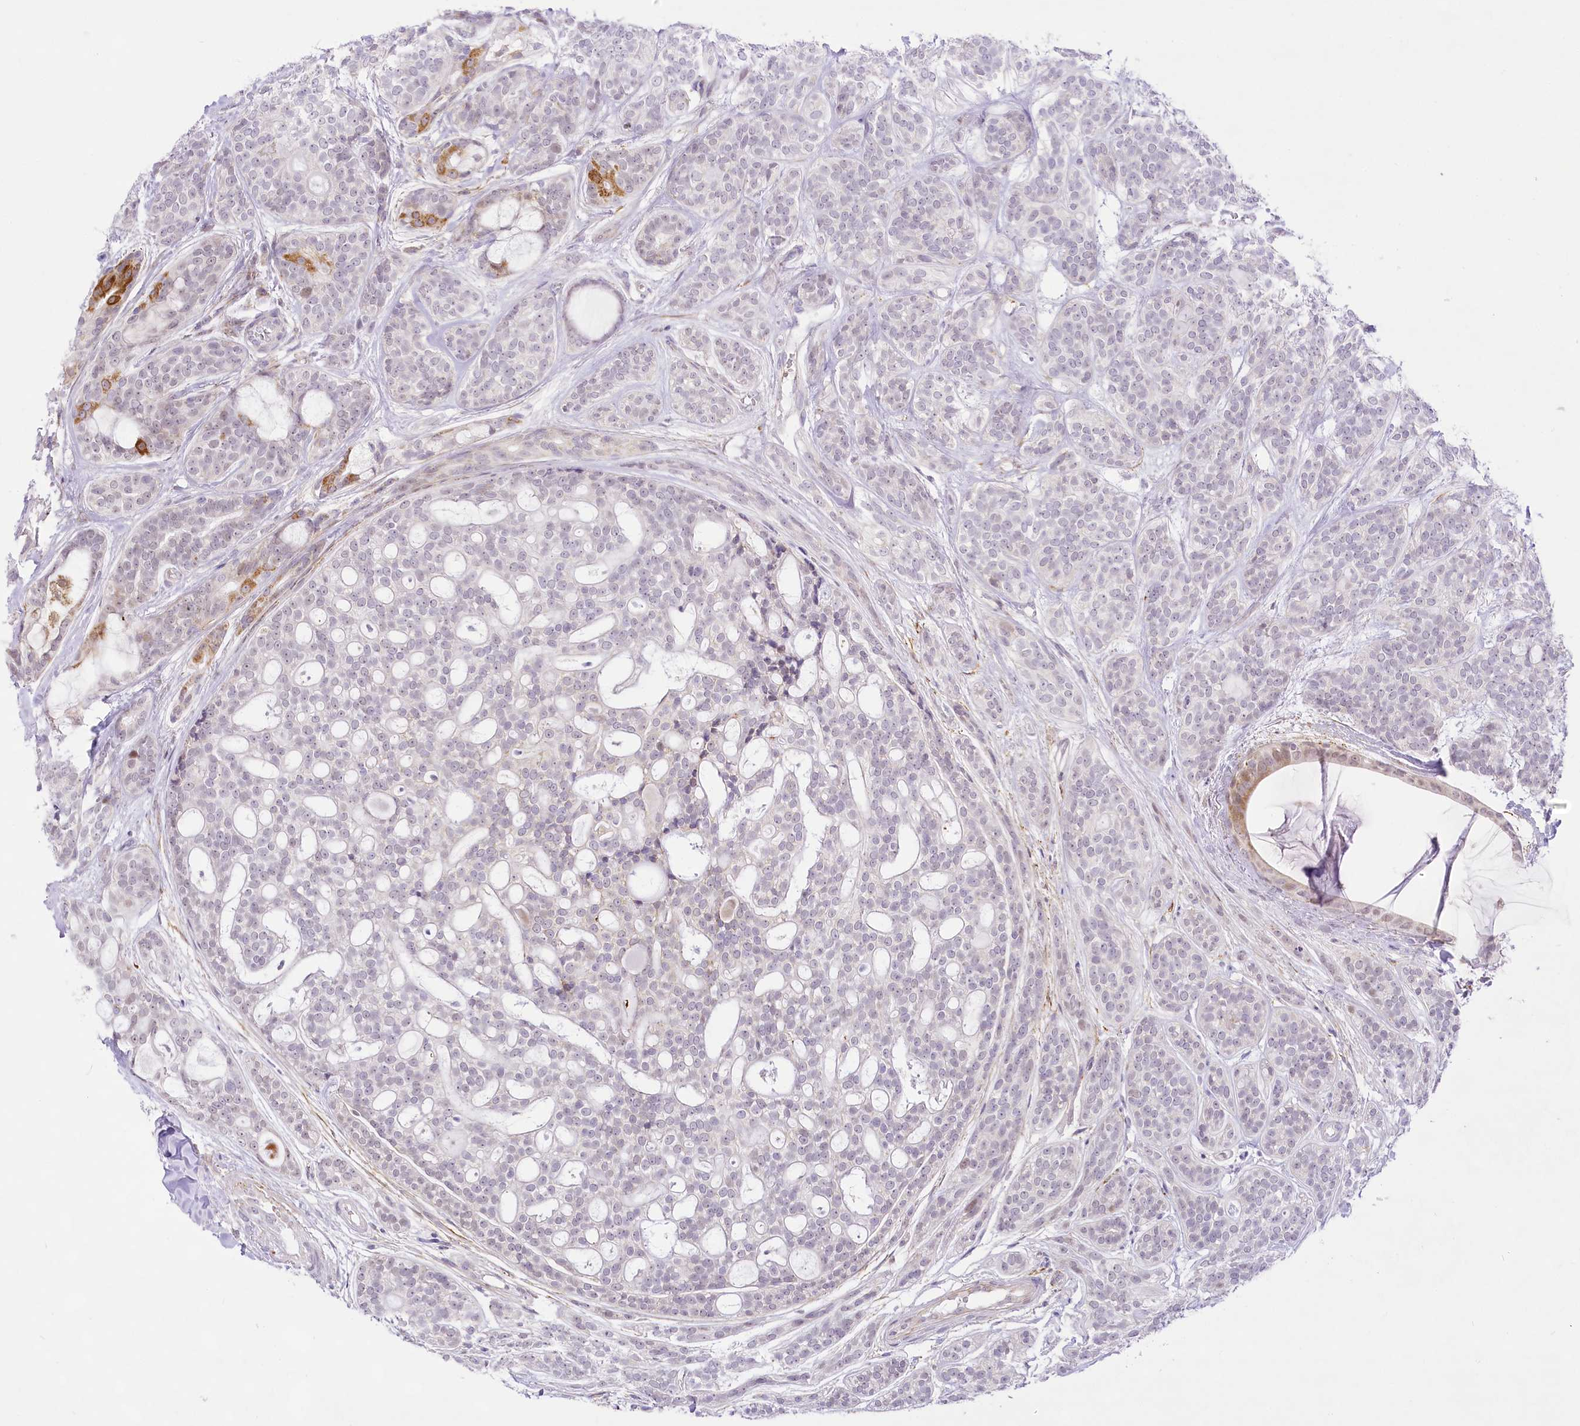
{"staining": {"intensity": "negative", "quantity": "none", "location": "none"}, "tissue": "head and neck cancer", "cell_type": "Tumor cells", "image_type": "cancer", "snomed": [{"axis": "morphology", "description": "Adenocarcinoma, NOS"}, {"axis": "topography", "description": "Head-Neck"}], "caption": "This is an immunohistochemistry (IHC) micrograph of head and neck adenocarcinoma. There is no staining in tumor cells.", "gene": "CCDC30", "patient": {"sex": "male", "age": 66}}